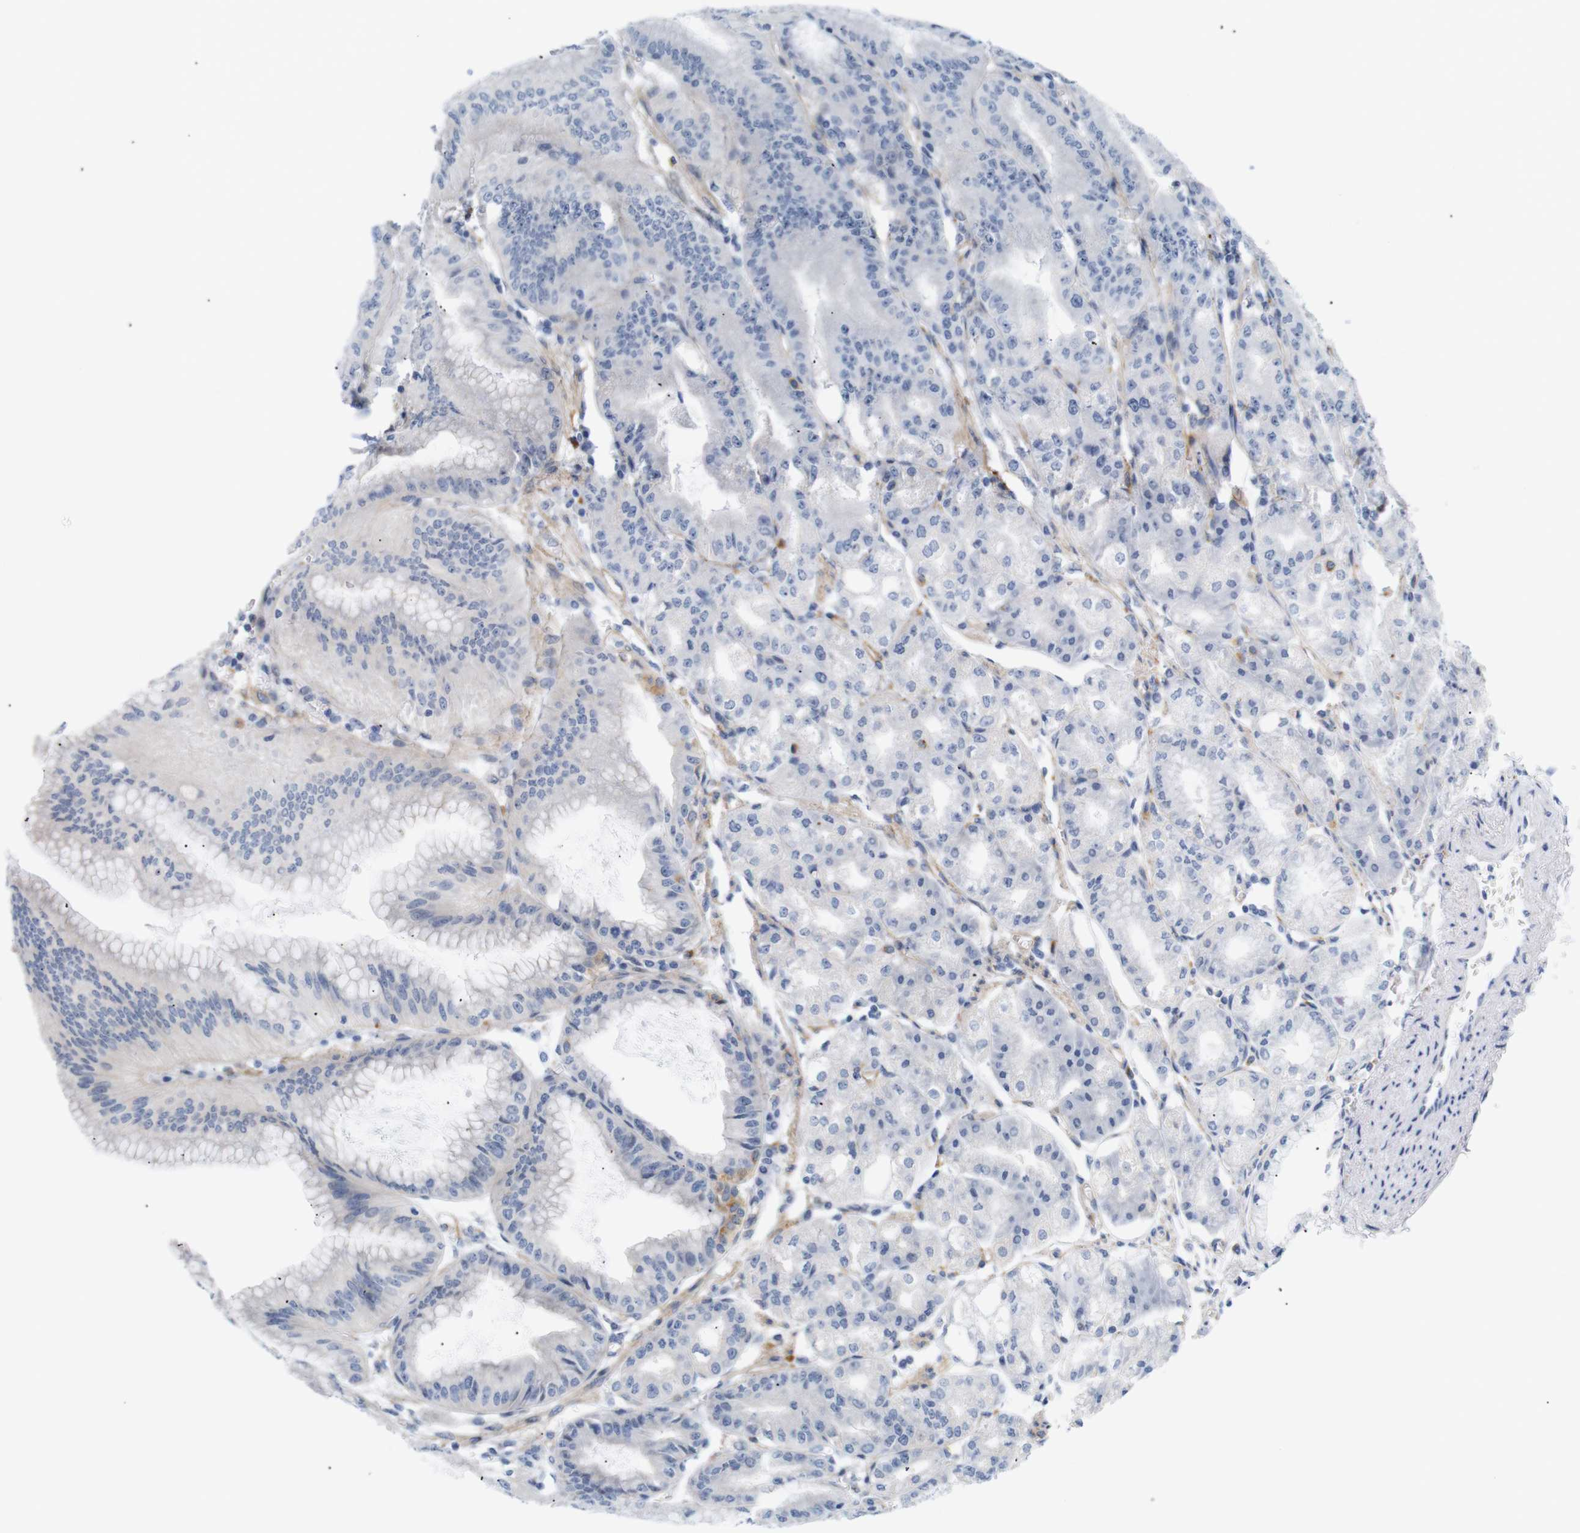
{"staining": {"intensity": "negative", "quantity": "none", "location": "none"}, "tissue": "stomach", "cell_type": "Glandular cells", "image_type": "normal", "snomed": [{"axis": "morphology", "description": "Normal tissue, NOS"}, {"axis": "topography", "description": "Stomach, lower"}], "caption": "Unremarkable stomach was stained to show a protein in brown. There is no significant positivity in glandular cells.", "gene": "STMN3", "patient": {"sex": "male", "age": 71}}